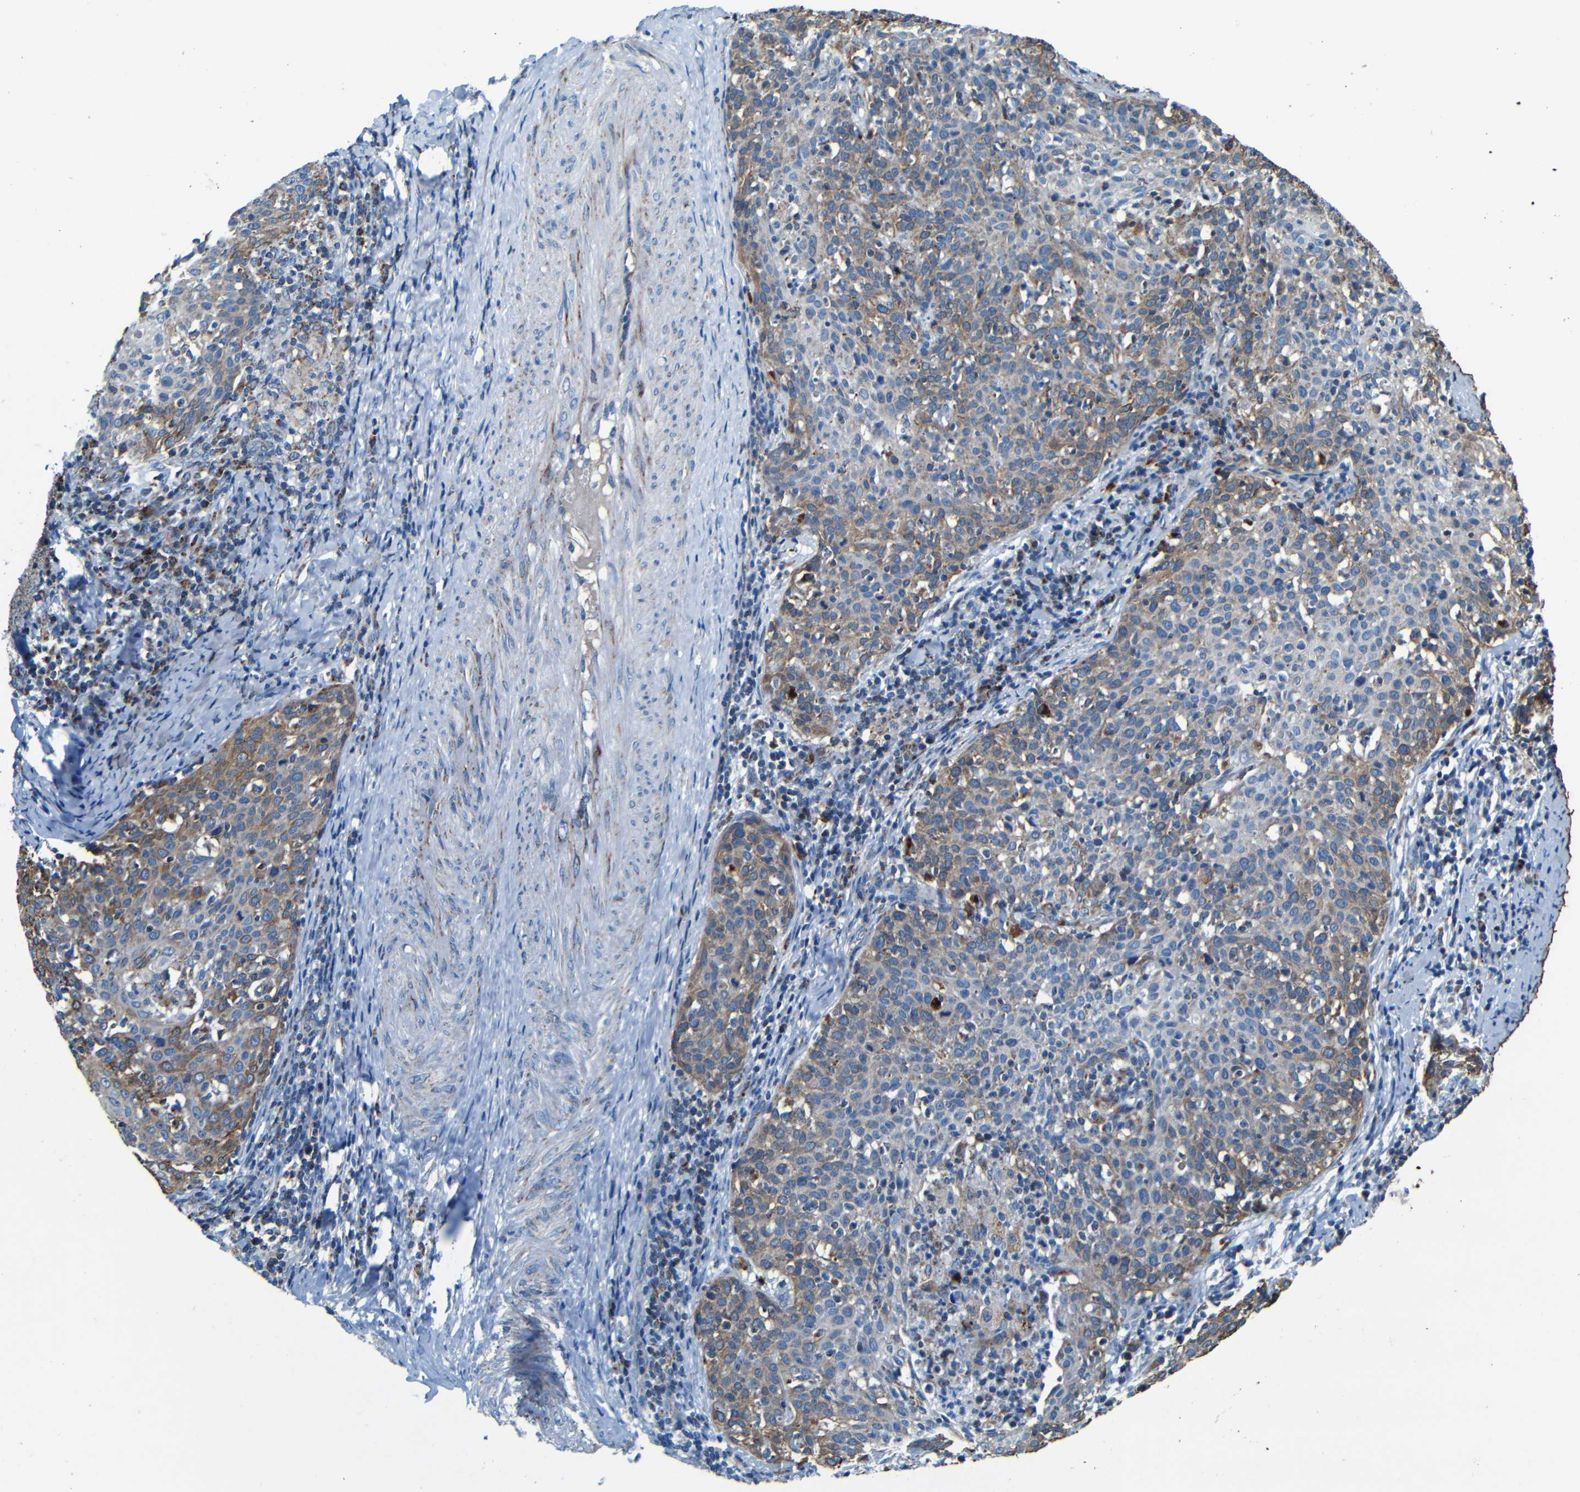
{"staining": {"intensity": "moderate", "quantity": "25%-75%", "location": "cytoplasmic/membranous"}, "tissue": "cervical cancer", "cell_type": "Tumor cells", "image_type": "cancer", "snomed": [{"axis": "morphology", "description": "Squamous cell carcinoma, NOS"}, {"axis": "topography", "description": "Cervix"}], "caption": "A photomicrograph of human squamous cell carcinoma (cervical) stained for a protein demonstrates moderate cytoplasmic/membranous brown staining in tumor cells.", "gene": "WSCD2", "patient": {"sex": "female", "age": 38}}